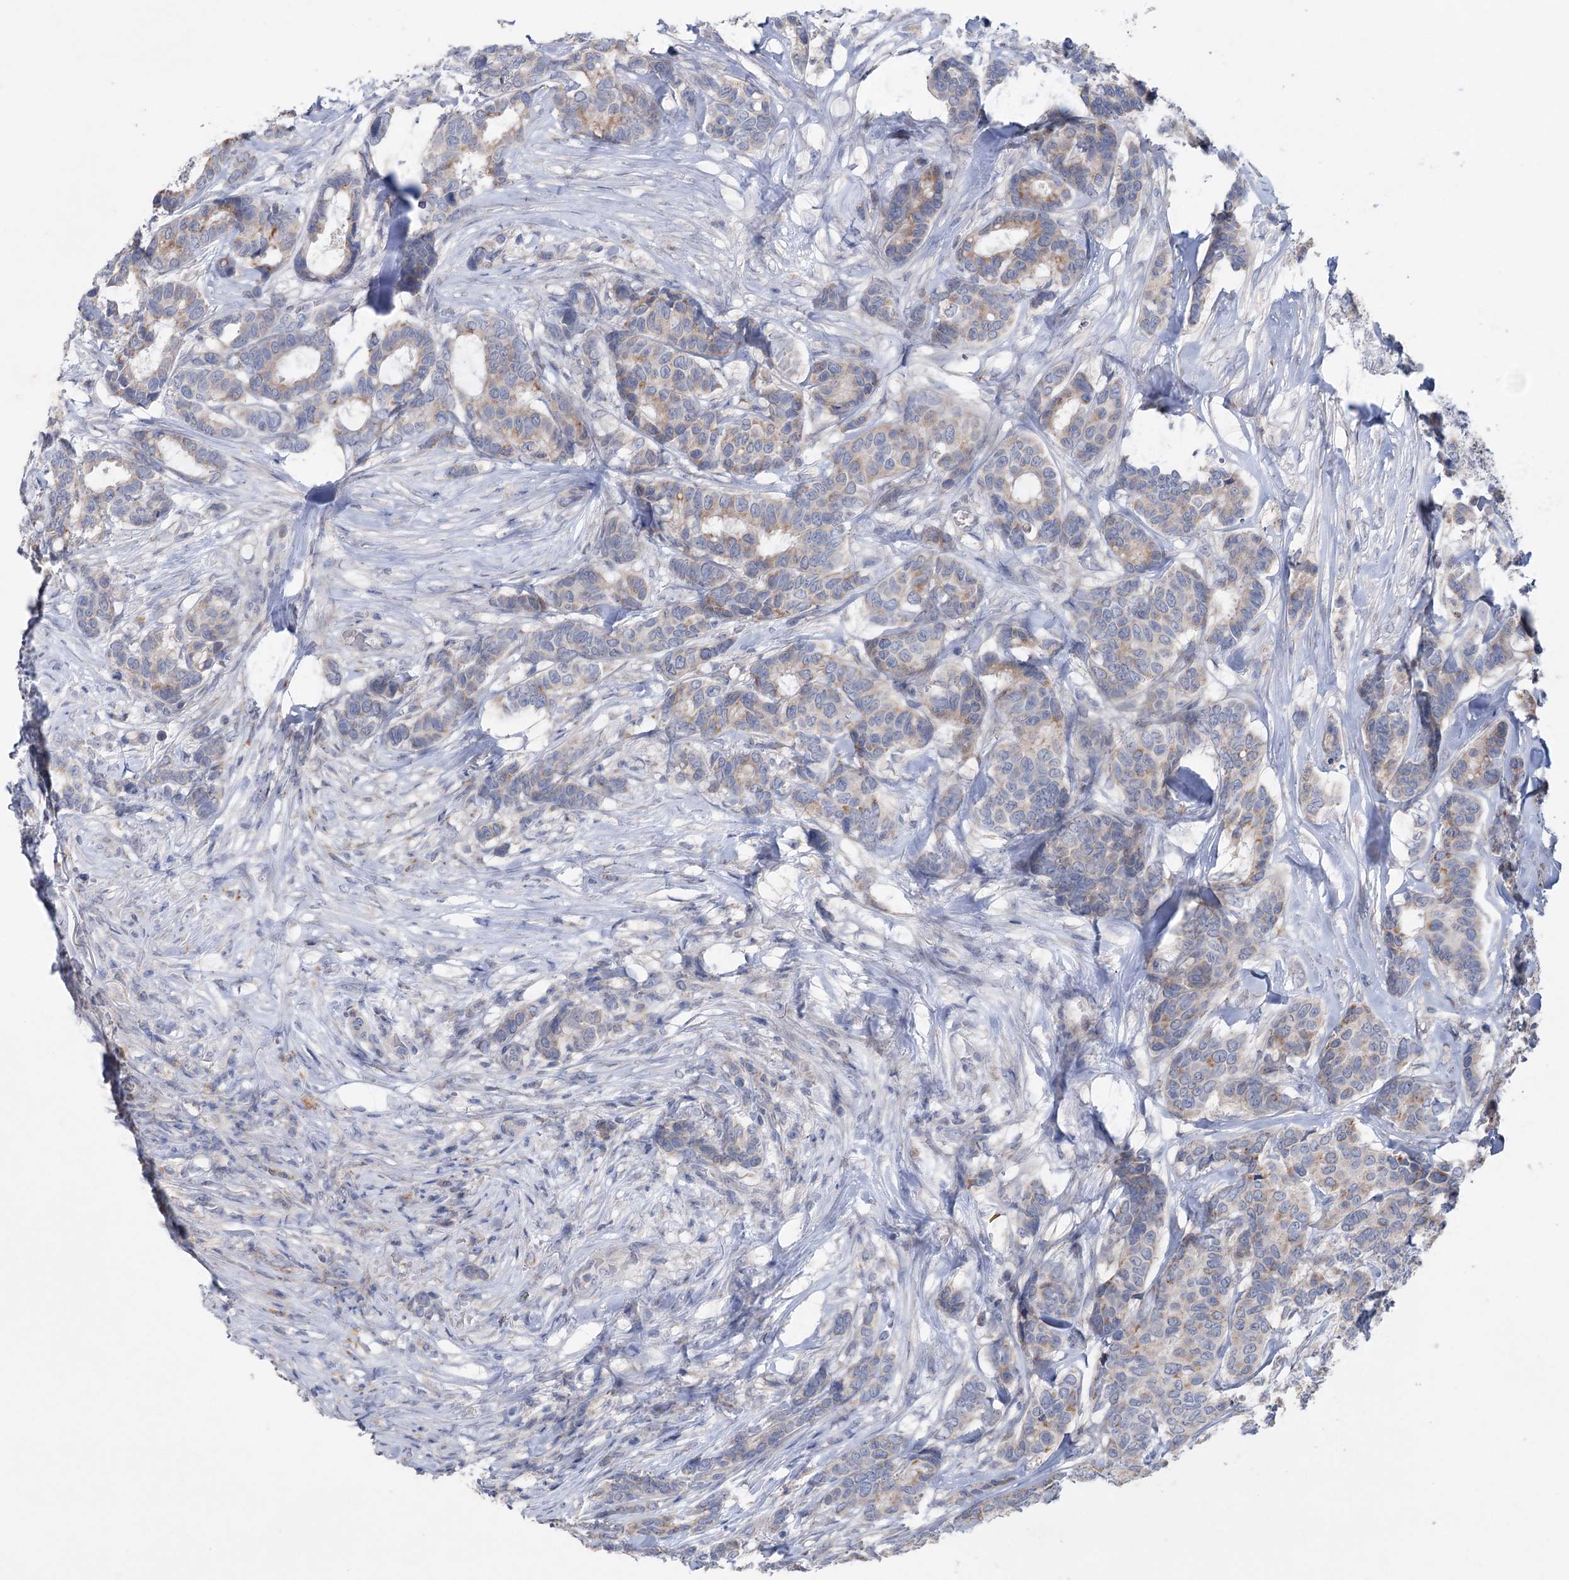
{"staining": {"intensity": "weak", "quantity": "25%-75%", "location": "cytoplasmic/membranous"}, "tissue": "breast cancer", "cell_type": "Tumor cells", "image_type": "cancer", "snomed": [{"axis": "morphology", "description": "Duct carcinoma"}, {"axis": "topography", "description": "Breast"}], "caption": "A brown stain shows weak cytoplasmic/membranous positivity of a protein in breast cancer tumor cells. (Stains: DAB (3,3'-diaminobenzidine) in brown, nuclei in blue, Microscopy: brightfield microscopy at high magnification).", "gene": "MTCH2", "patient": {"sex": "female", "age": 87}}